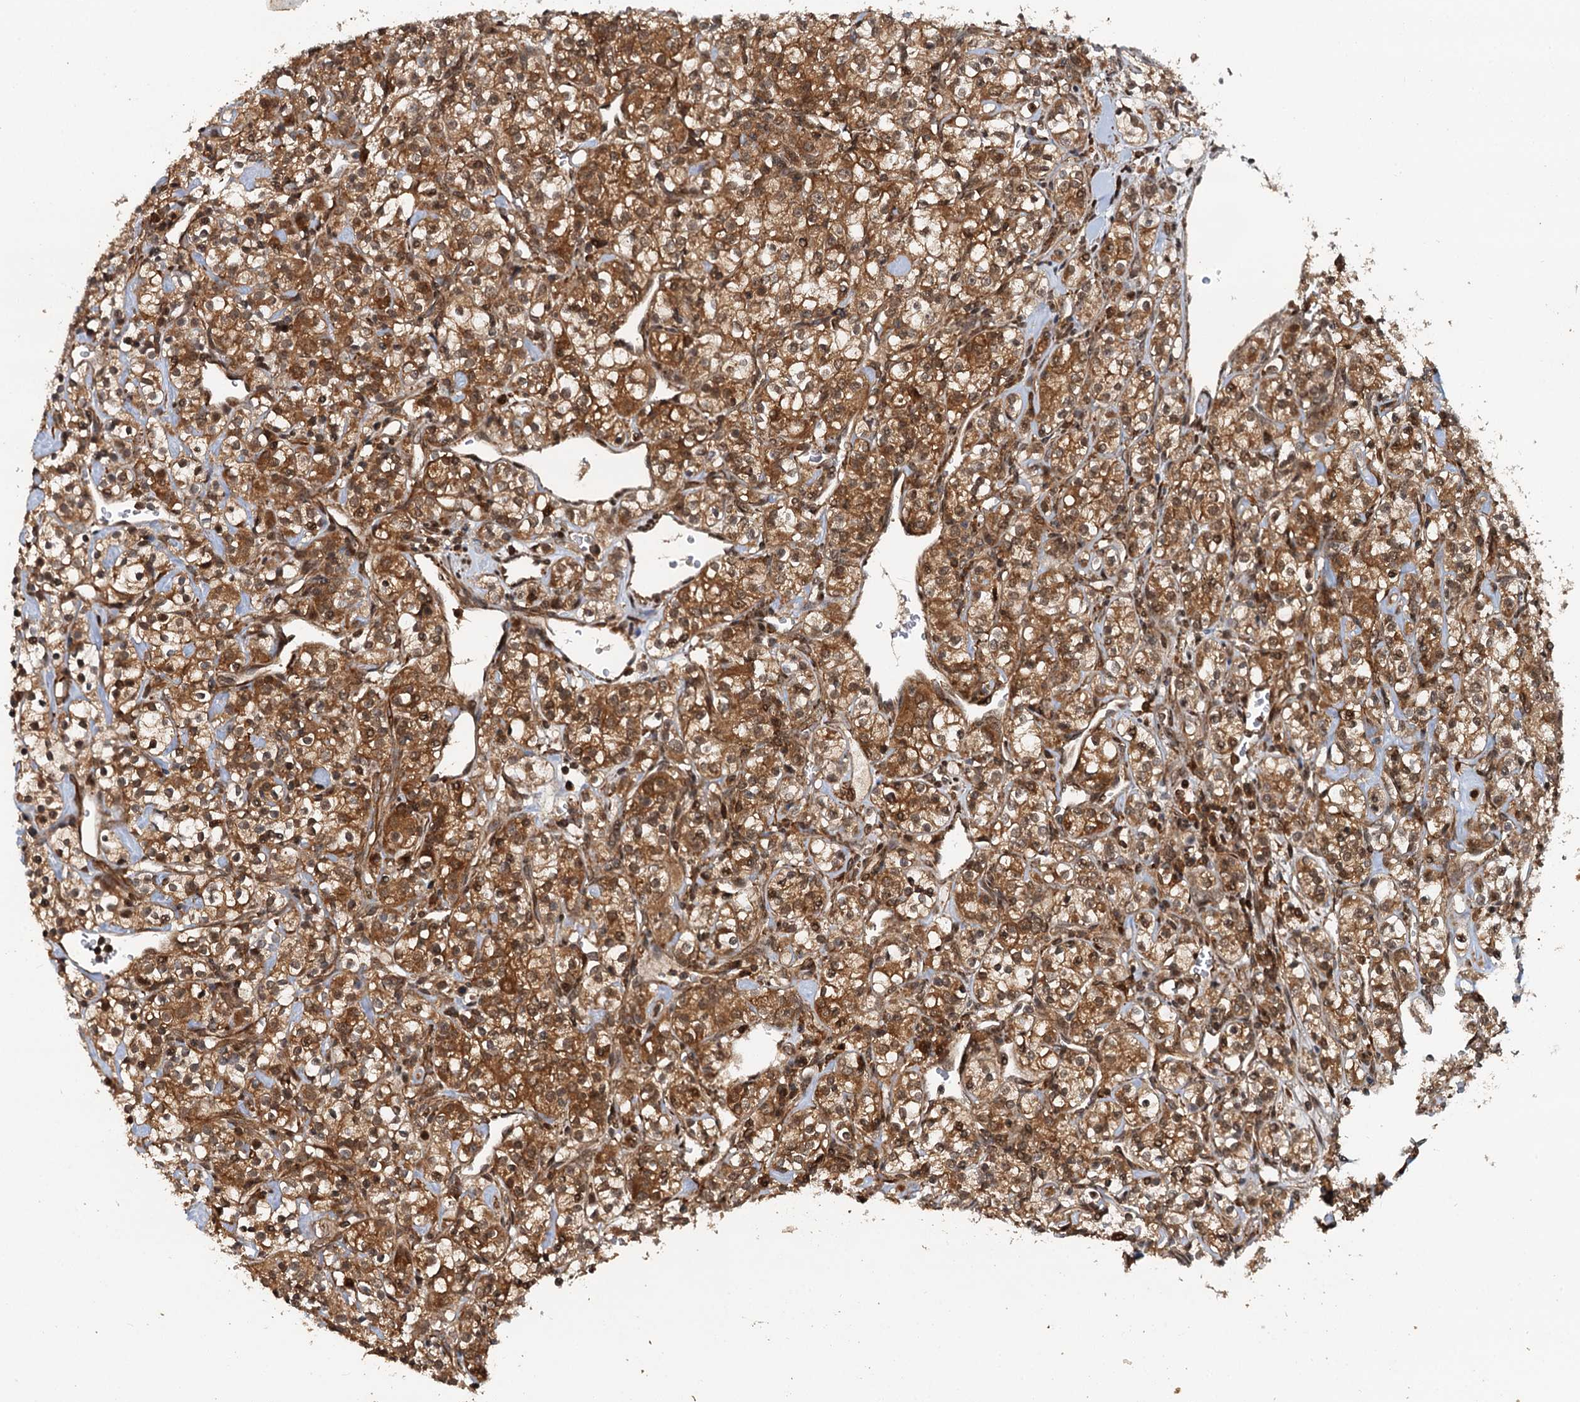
{"staining": {"intensity": "moderate", "quantity": ">75%", "location": "cytoplasmic/membranous,nuclear"}, "tissue": "renal cancer", "cell_type": "Tumor cells", "image_type": "cancer", "snomed": [{"axis": "morphology", "description": "Adenocarcinoma, NOS"}, {"axis": "topography", "description": "Kidney"}], "caption": "Protein staining of renal cancer (adenocarcinoma) tissue exhibits moderate cytoplasmic/membranous and nuclear expression in approximately >75% of tumor cells.", "gene": "STUB1", "patient": {"sex": "male", "age": 77}}